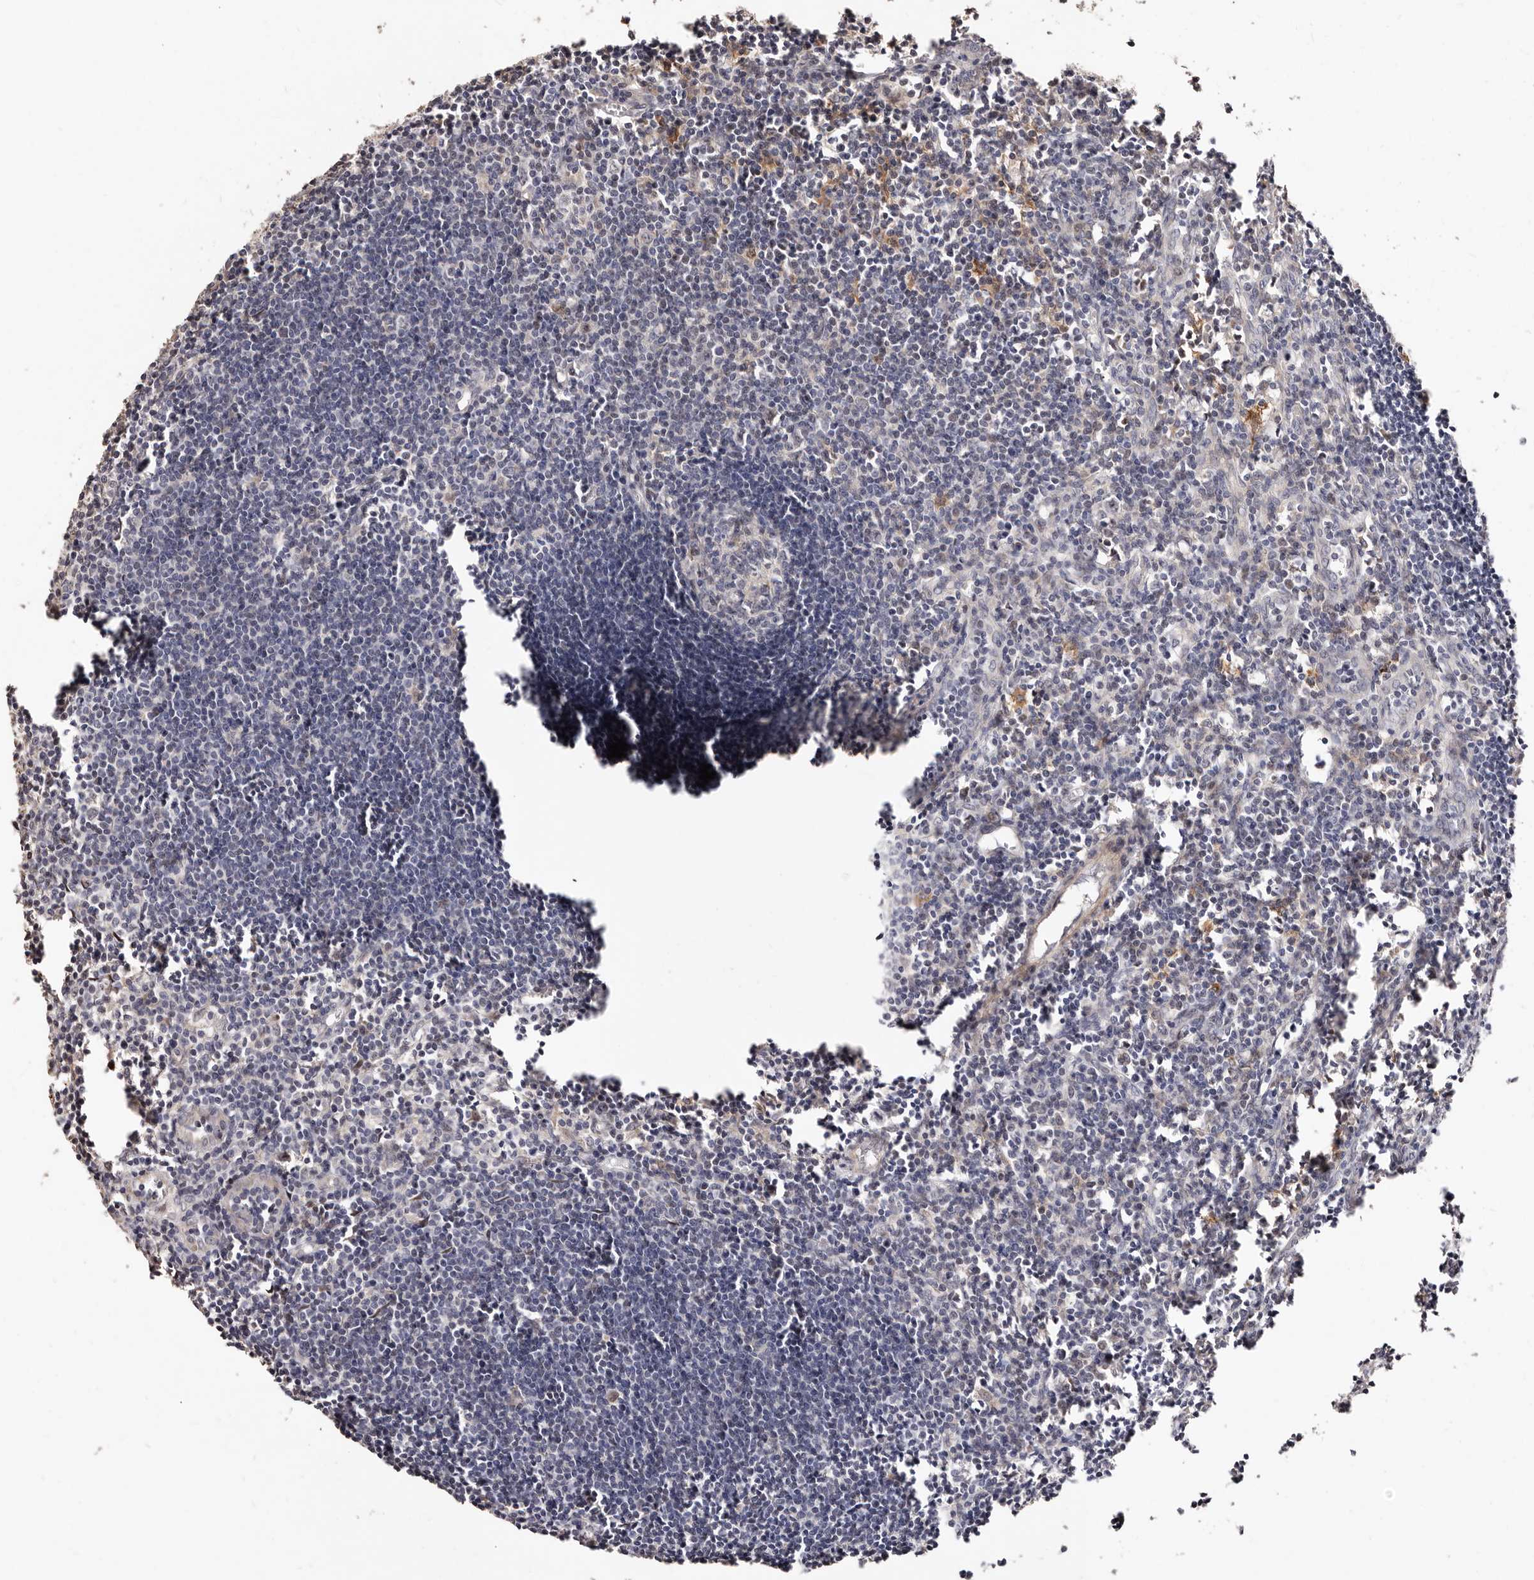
{"staining": {"intensity": "negative", "quantity": "none", "location": "none"}, "tissue": "lymph node", "cell_type": "Germinal center cells", "image_type": "normal", "snomed": [{"axis": "morphology", "description": "Normal tissue, NOS"}, {"axis": "morphology", "description": "Malignant melanoma, Metastatic site"}, {"axis": "topography", "description": "Lymph node"}], "caption": "The immunohistochemistry image has no significant staining in germinal center cells of lymph node.", "gene": "APOL6", "patient": {"sex": "male", "age": 41}}